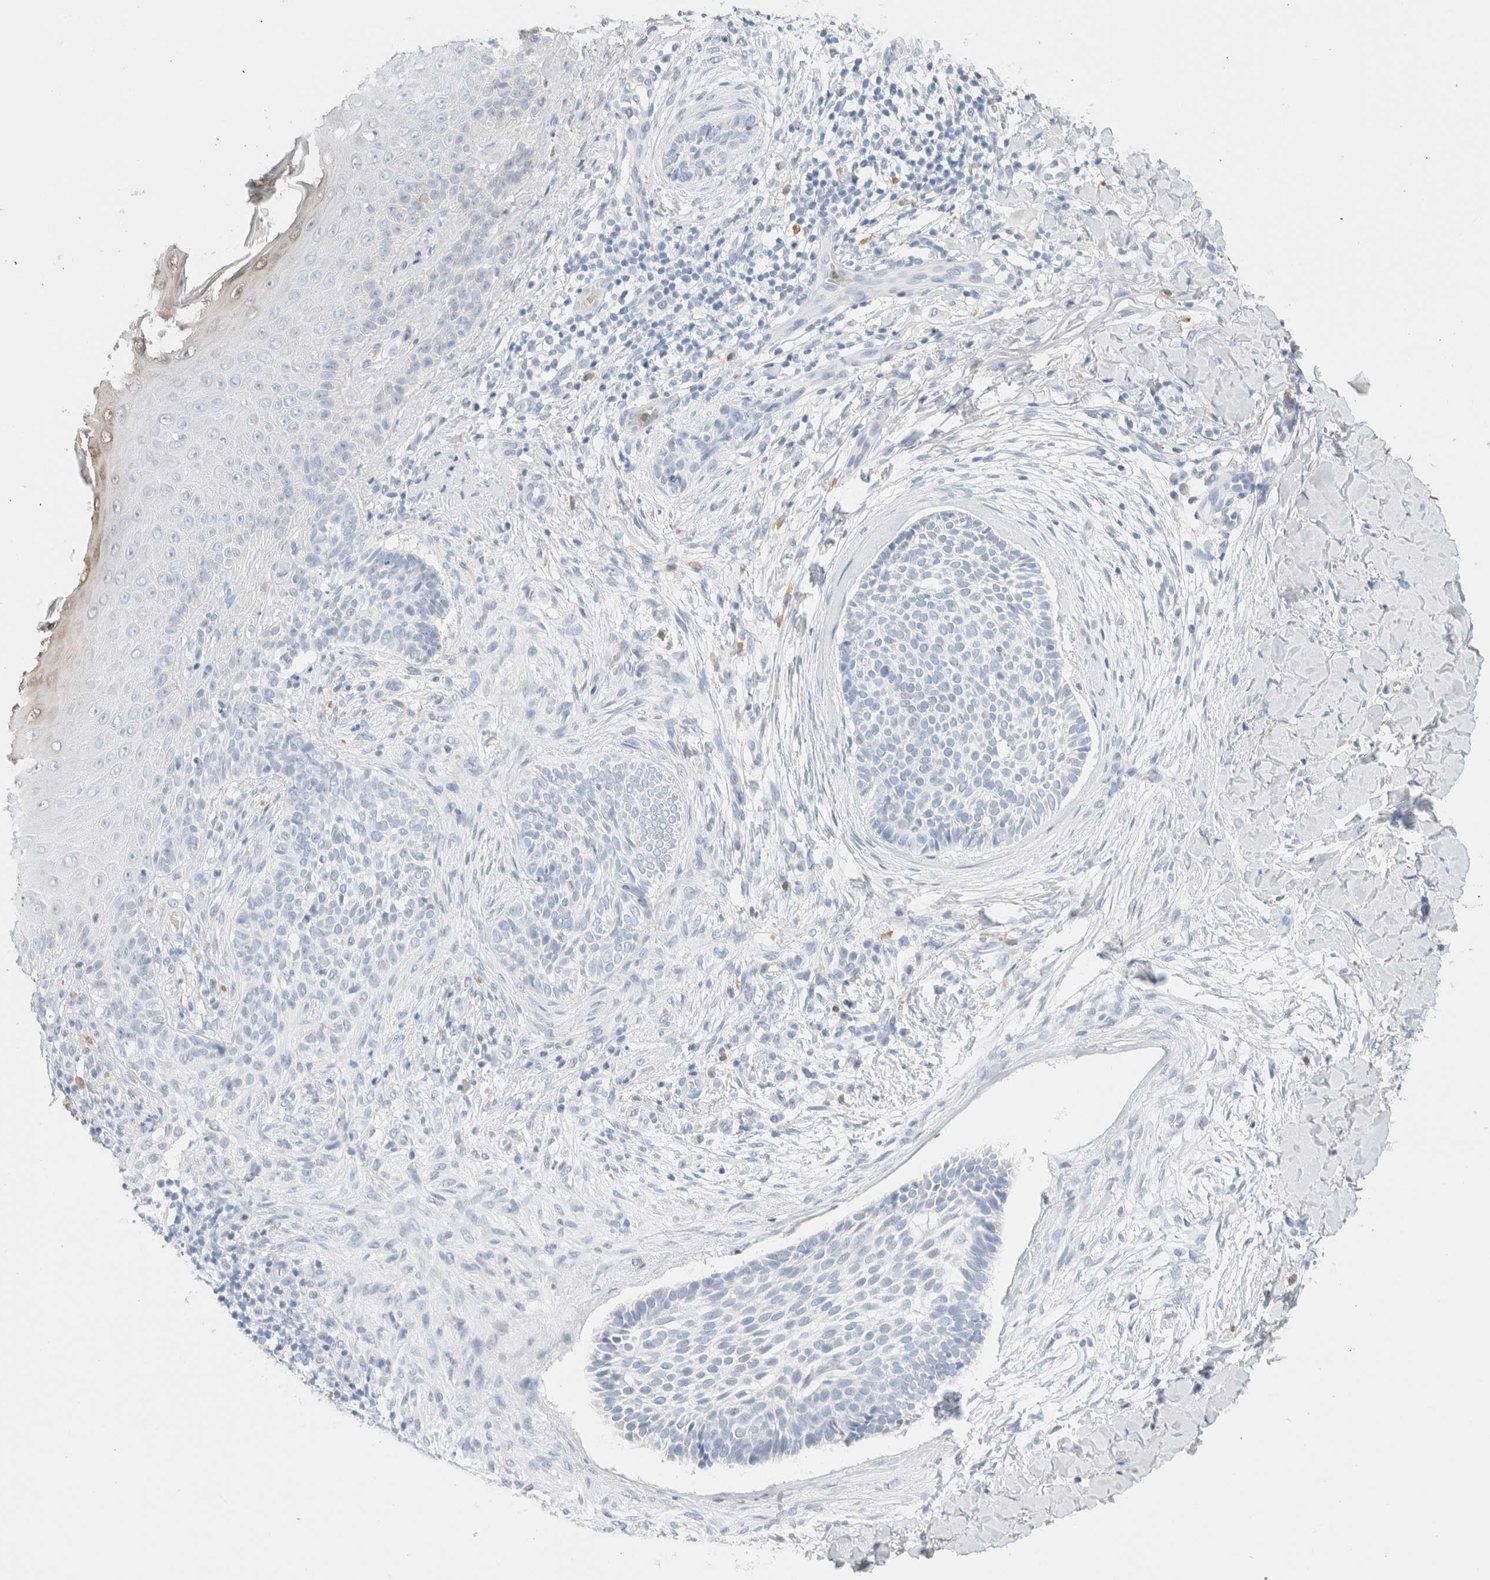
{"staining": {"intensity": "negative", "quantity": "none", "location": "none"}, "tissue": "skin cancer", "cell_type": "Tumor cells", "image_type": "cancer", "snomed": [{"axis": "morphology", "description": "Normal tissue, NOS"}, {"axis": "morphology", "description": "Basal cell carcinoma"}, {"axis": "topography", "description": "Skin"}], "caption": "A photomicrograph of human skin cancer (basal cell carcinoma) is negative for staining in tumor cells.", "gene": "ARG1", "patient": {"sex": "male", "age": 67}}